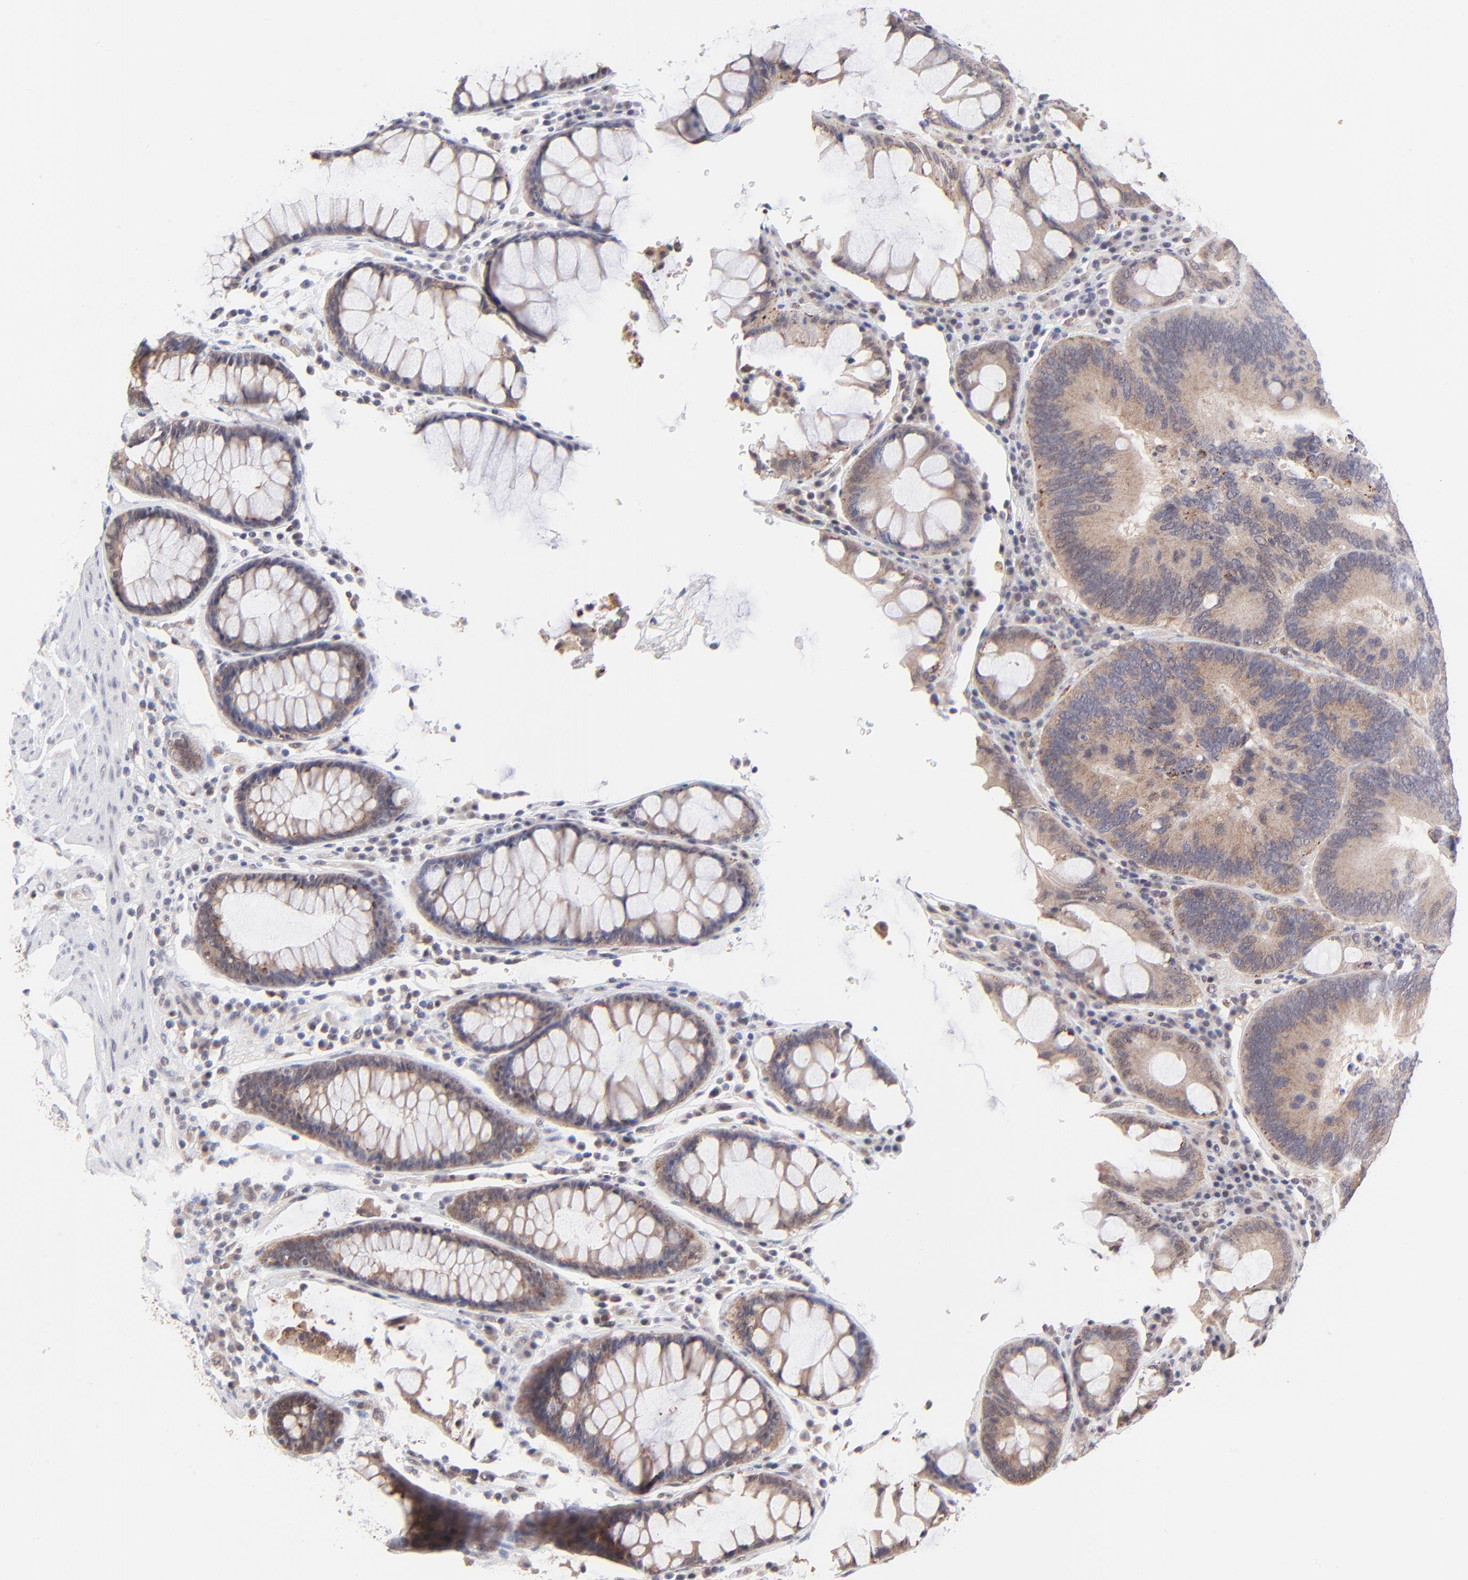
{"staining": {"intensity": "weak", "quantity": ">75%", "location": "cytoplasmic/membranous"}, "tissue": "colorectal cancer", "cell_type": "Tumor cells", "image_type": "cancer", "snomed": [{"axis": "morphology", "description": "Normal tissue, NOS"}, {"axis": "morphology", "description": "Adenocarcinoma, NOS"}, {"axis": "topography", "description": "Colon"}], "caption": "Adenocarcinoma (colorectal) stained with immunohistochemistry (IHC) displays weak cytoplasmic/membranous positivity in about >75% of tumor cells.", "gene": "ZNF747", "patient": {"sex": "female", "age": 78}}